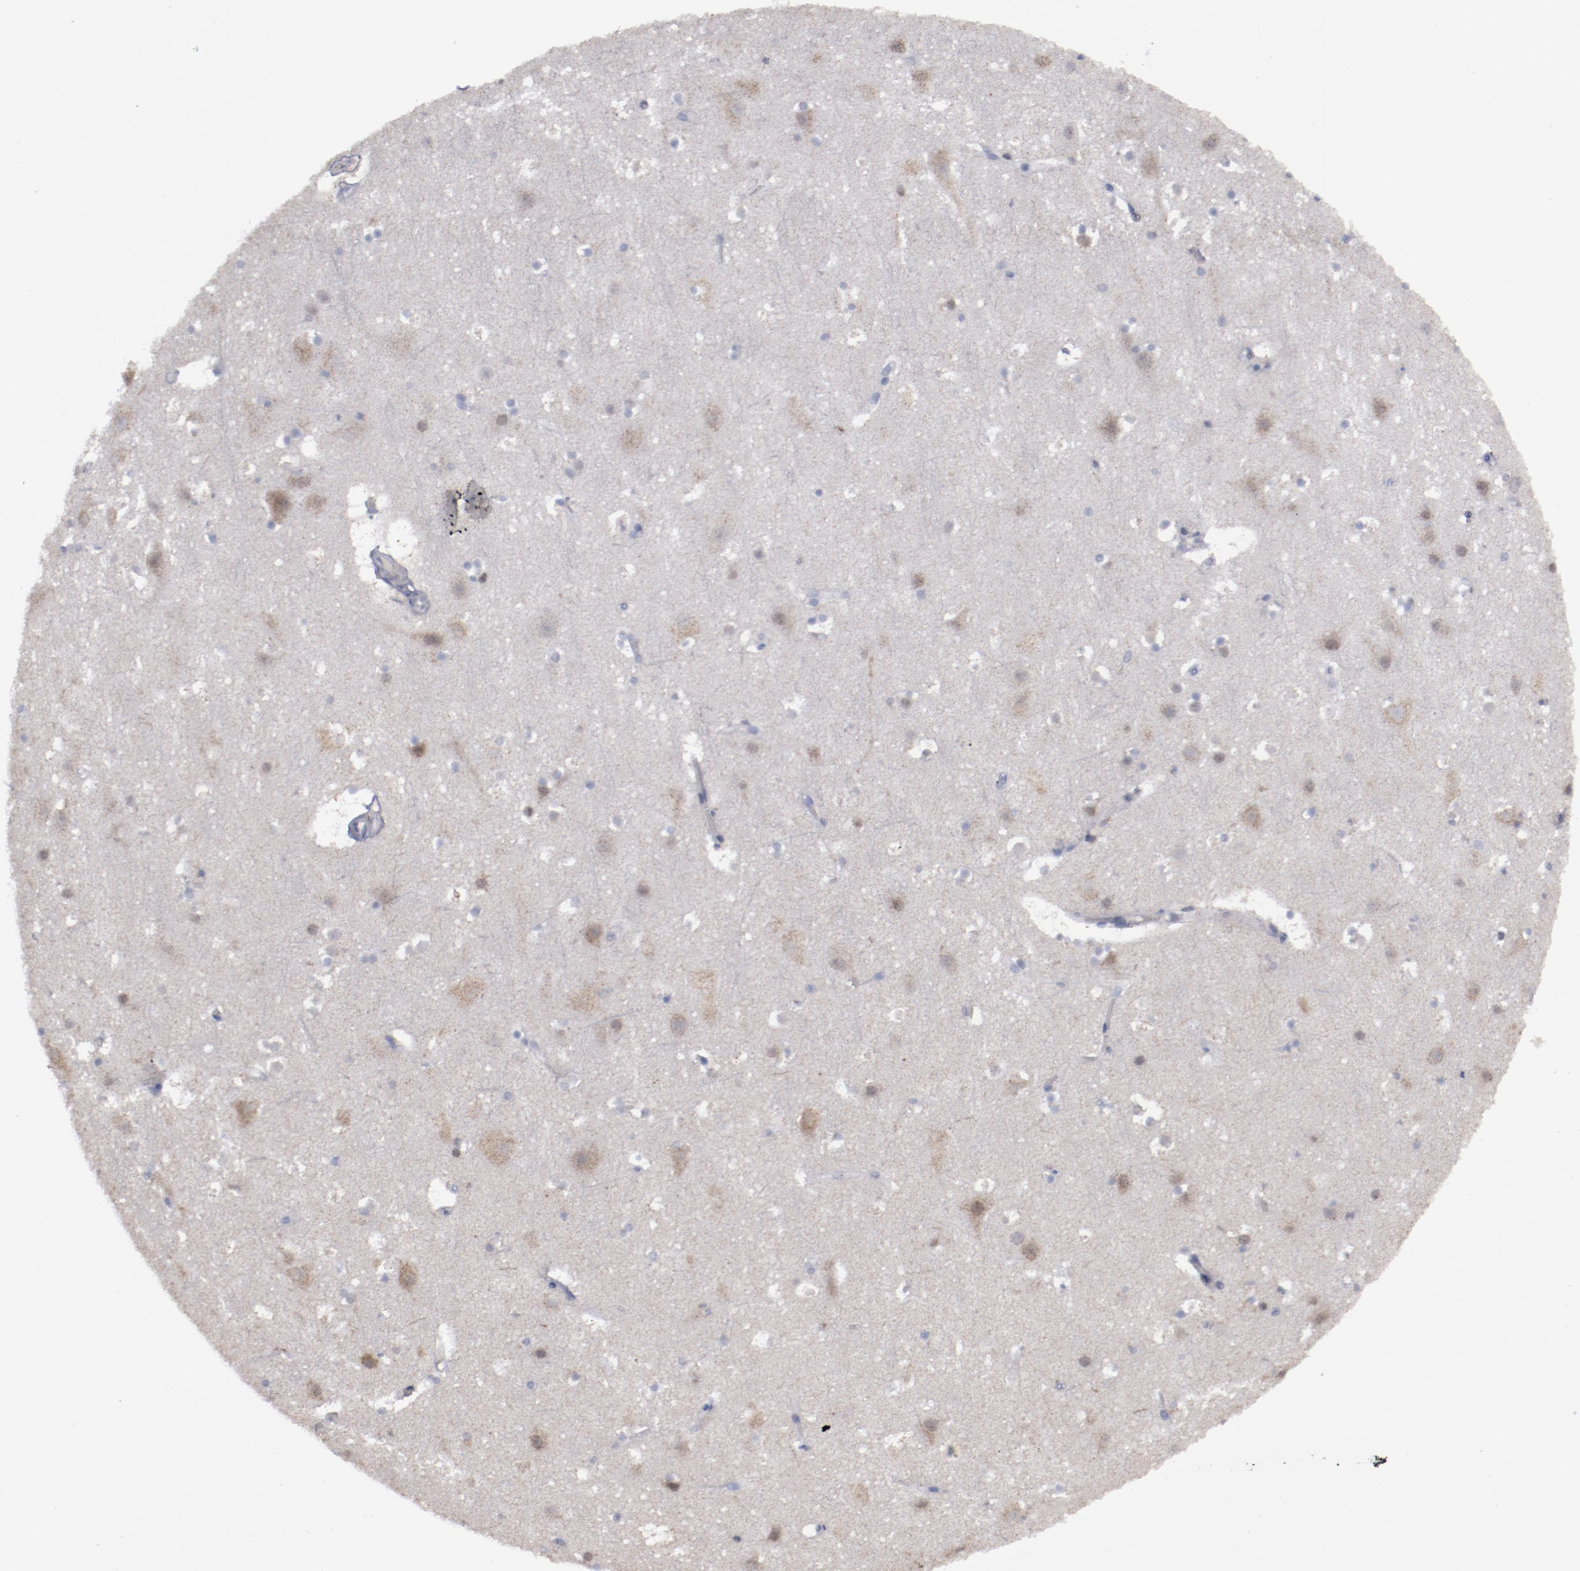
{"staining": {"intensity": "negative", "quantity": "none", "location": "none"}, "tissue": "cerebral cortex", "cell_type": "Endothelial cells", "image_type": "normal", "snomed": [{"axis": "morphology", "description": "Normal tissue, NOS"}, {"axis": "topography", "description": "Cerebral cortex"}], "caption": "The immunohistochemistry (IHC) micrograph has no significant expression in endothelial cells of cerebral cortex.", "gene": "MYOM2", "patient": {"sex": "male", "age": 45}}